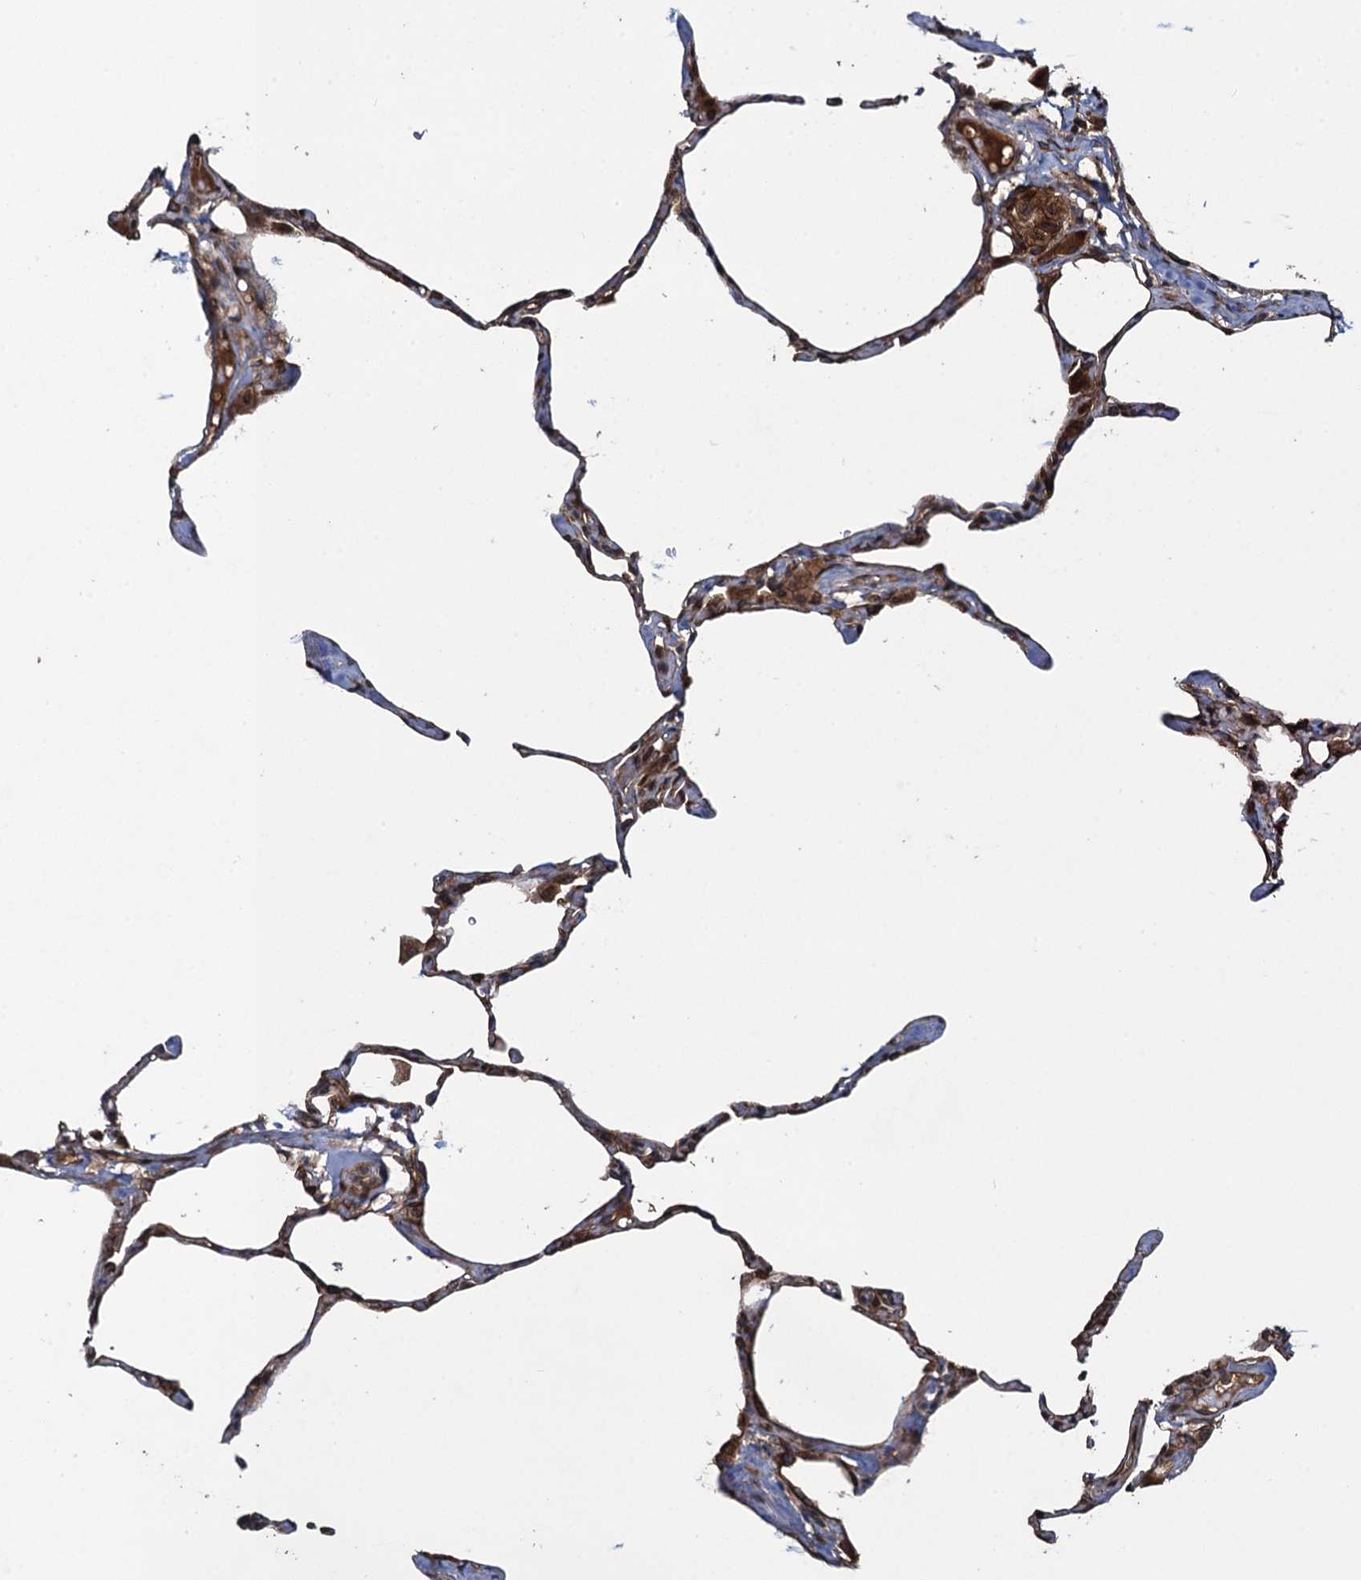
{"staining": {"intensity": "moderate", "quantity": ">75%", "location": "cytoplasmic/membranous"}, "tissue": "lung", "cell_type": "Alveolar cells", "image_type": "normal", "snomed": [{"axis": "morphology", "description": "Normal tissue, NOS"}, {"axis": "topography", "description": "Lung"}], "caption": "Immunohistochemical staining of unremarkable human lung reveals moderate cytoplasmic/membranous protein expression in approximately >75% of alveolar cells. Immunohistochemistry (ihc) stains the protein in brown and the nuclei are stained blue.", "gene": "RHOBTB1", "patient": {"sex": "male", "age": 65}}